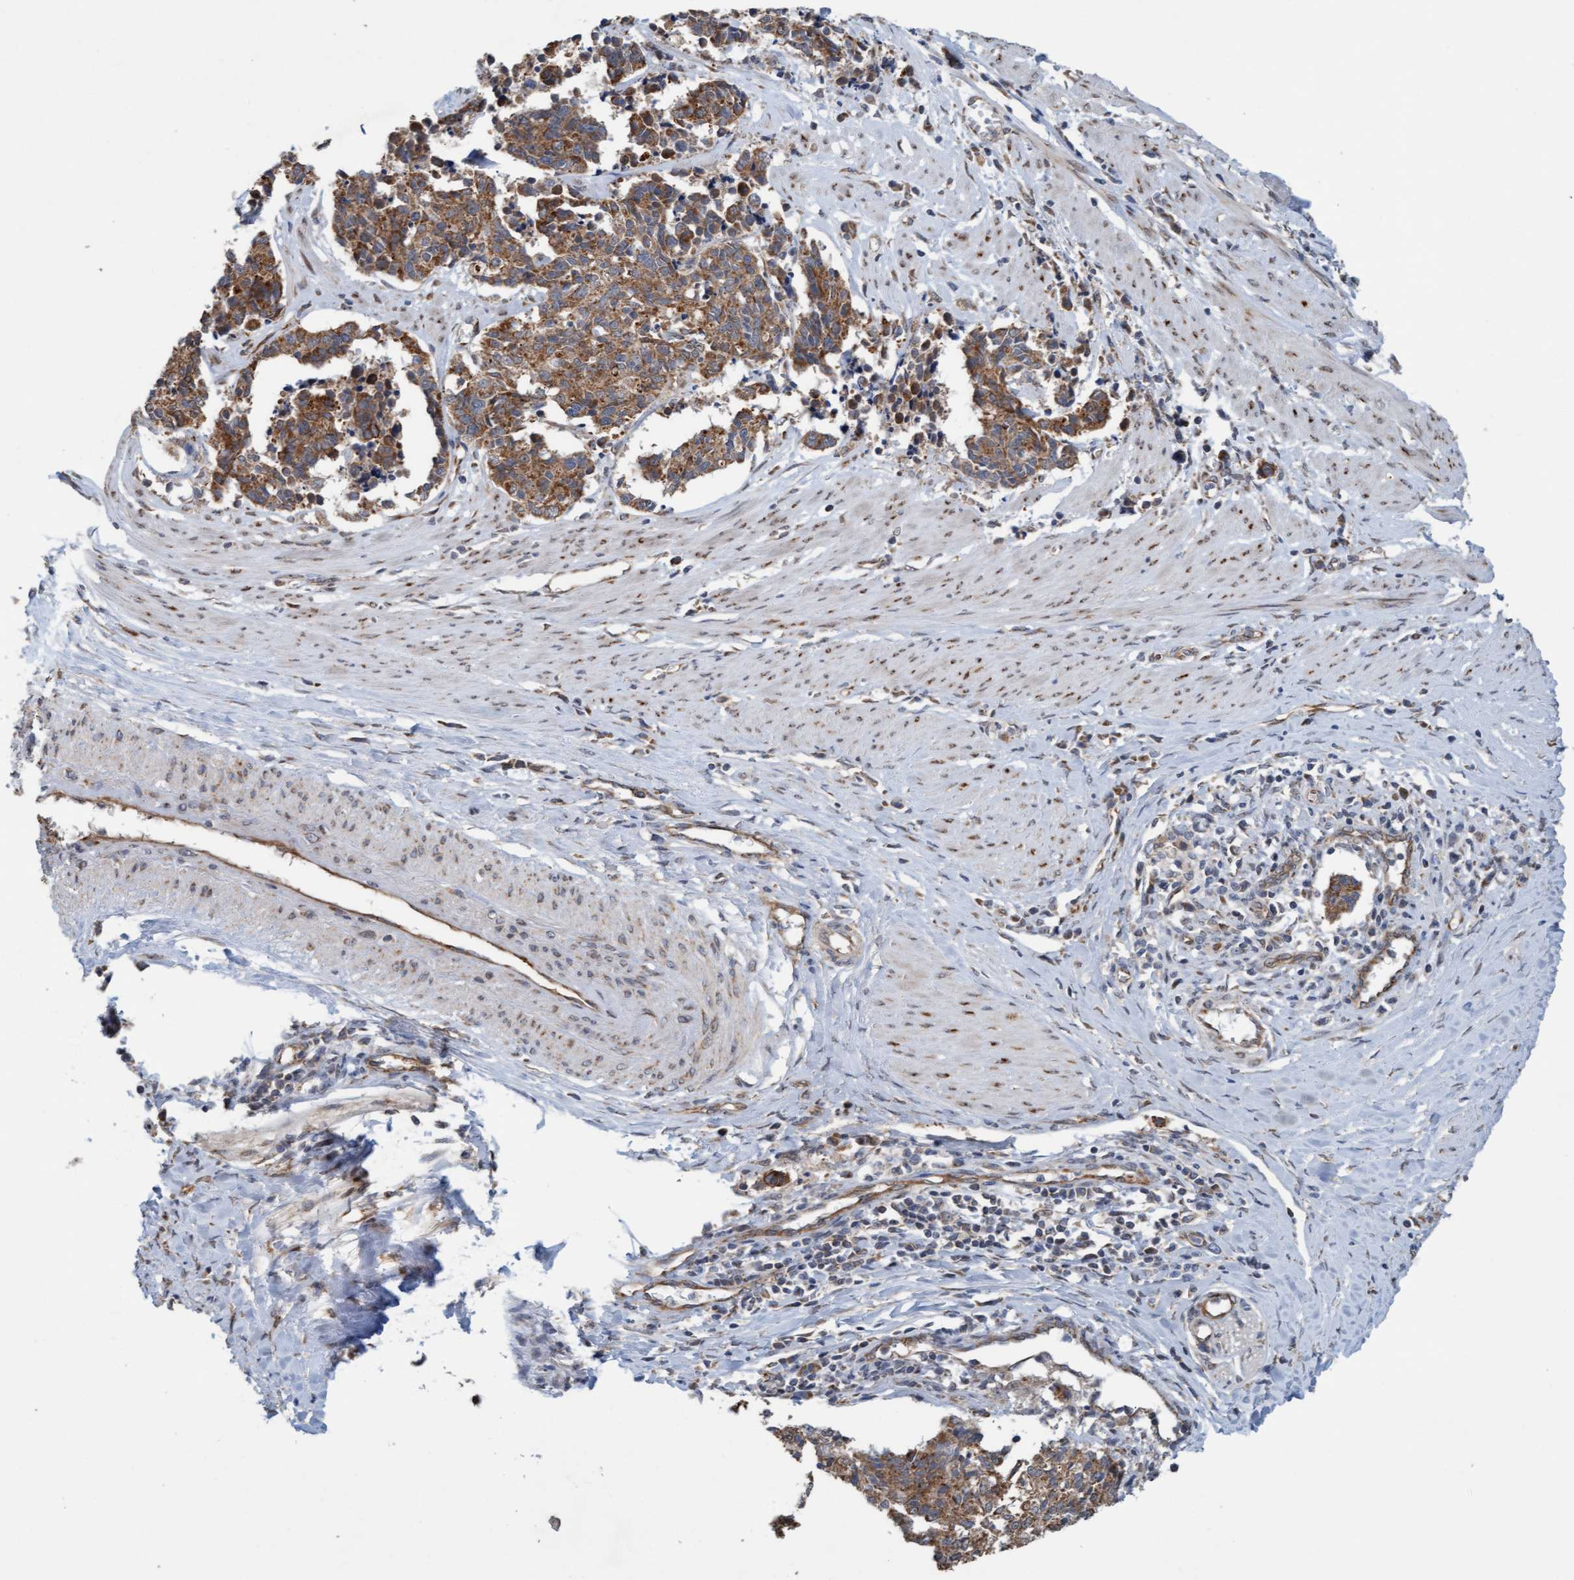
{"staining": {"intensity": "strong", "quantity": ">75%", "location": "cytoplasmic/membranous"}, "tissue": "cervical cancer", "cell_type": "Tumor cells", "image_type": "cancer", "snomed": [{"axis": "morphology", "description": "Normal tissue, NOS"}, {"axis": "morphology", "description": "Squamous cell carcinoma, NOS"}, {"axis": "topography", "description": "Cervix"}], "caption": "Squamous cell carcinoma (cervical) tissue demonstrates strong cytoplasmic/membranous expression in approximately >75% of tumor cells, visualized by immunohistochemistry.", "gene": "ZNF566", "patient": {"sex": "female", "age": 35}}